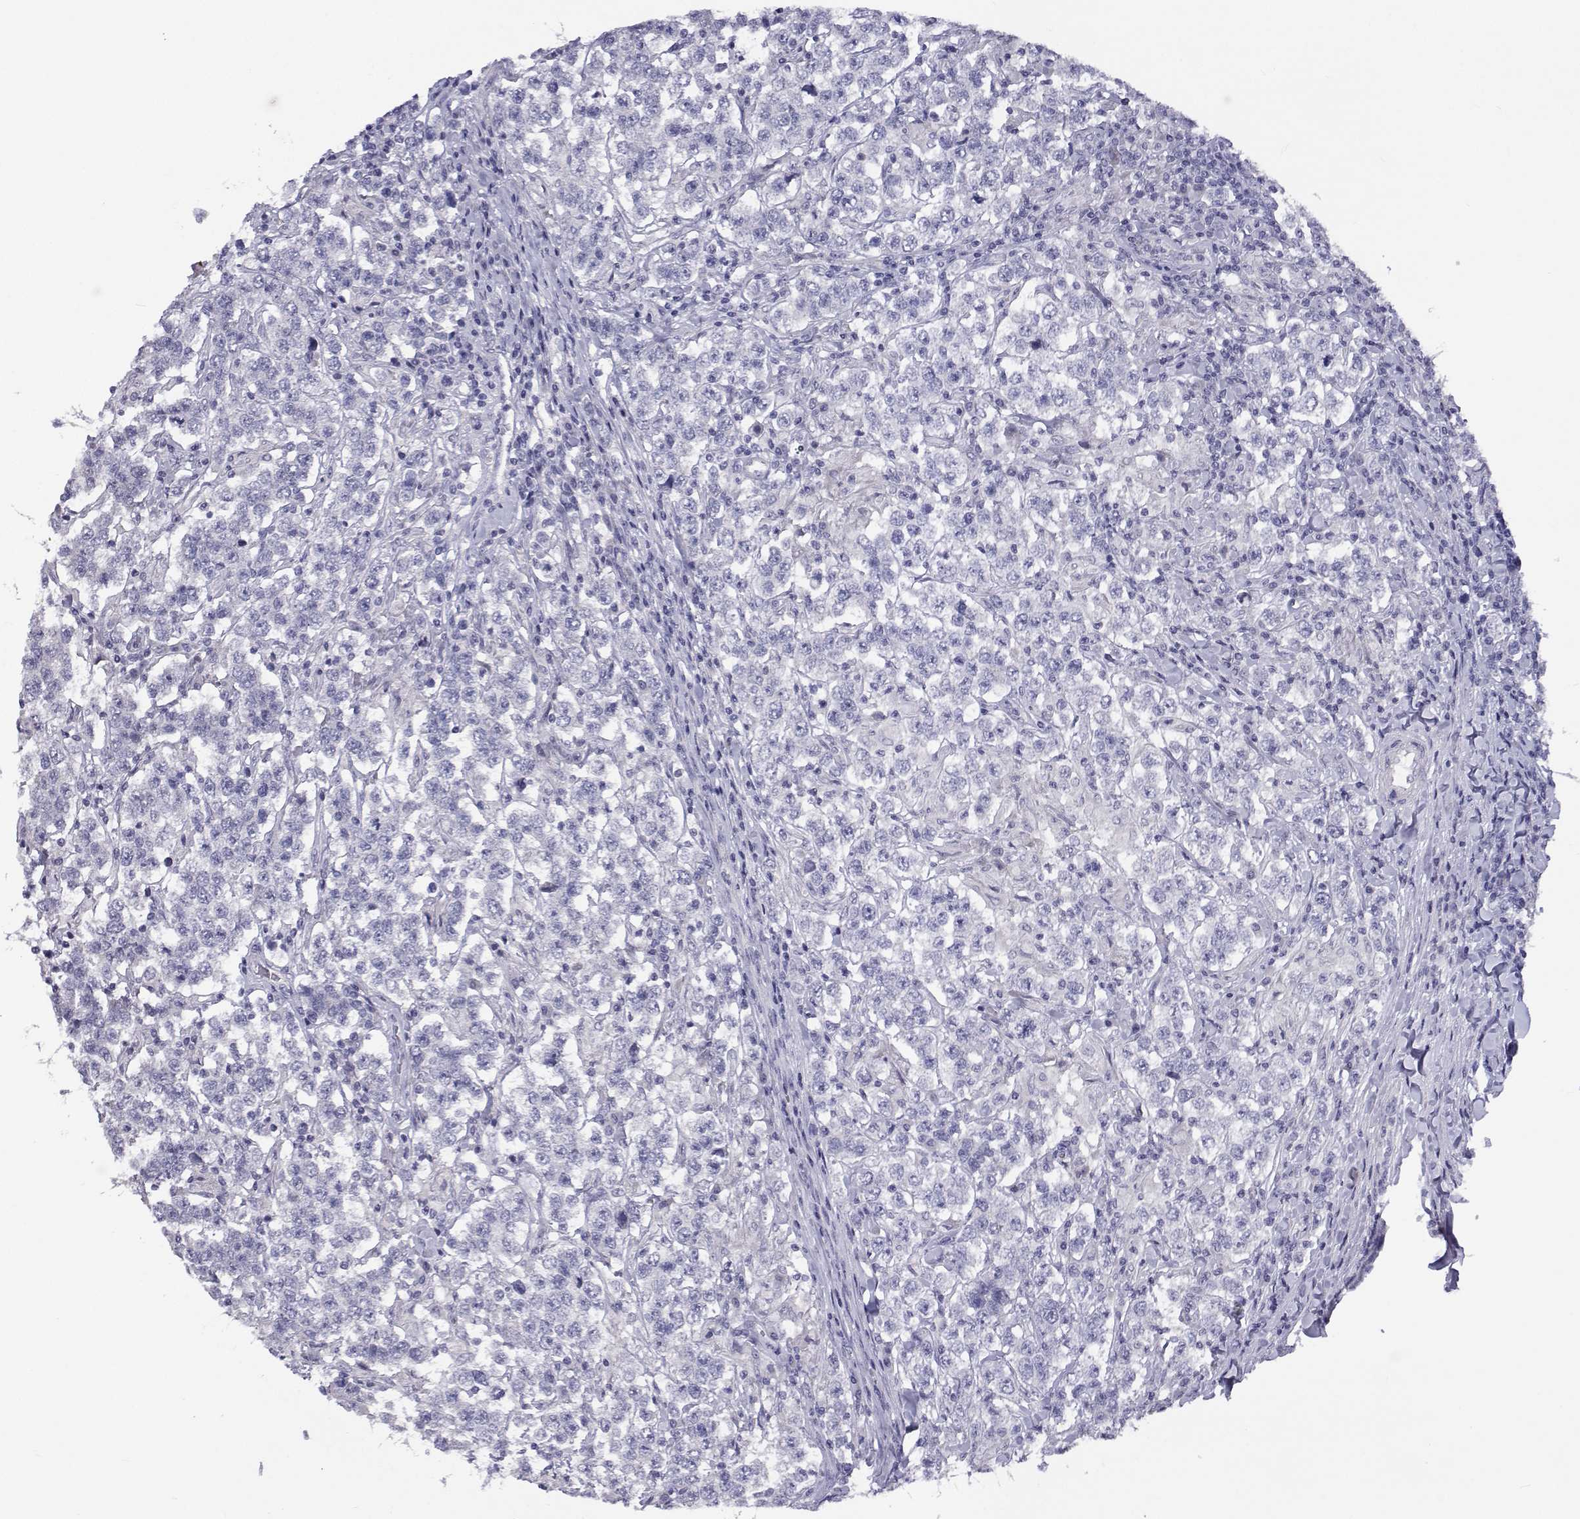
{"staining": {"intensity": "negative", "quantity": "none", "location": "none"}, "tissue": "testis cancer", "cell_type": "Tumor cells", "image_type": "cancer", "snomed": [{"axis": "morphology", "description": "Seminoma, NOS"}, {"axis": "morphology", "description": "Carcinoma, Embryonal, NOS"}, {"axis": "topography", "description": "Testis"}], "caption": "Immunohistochemistry histopathology image of testis cancer stained for a protein (brown), which displays no staining in tumor cells.", "gene": "ANKRD65", "patient": {"sex": "male", "age": 41}}